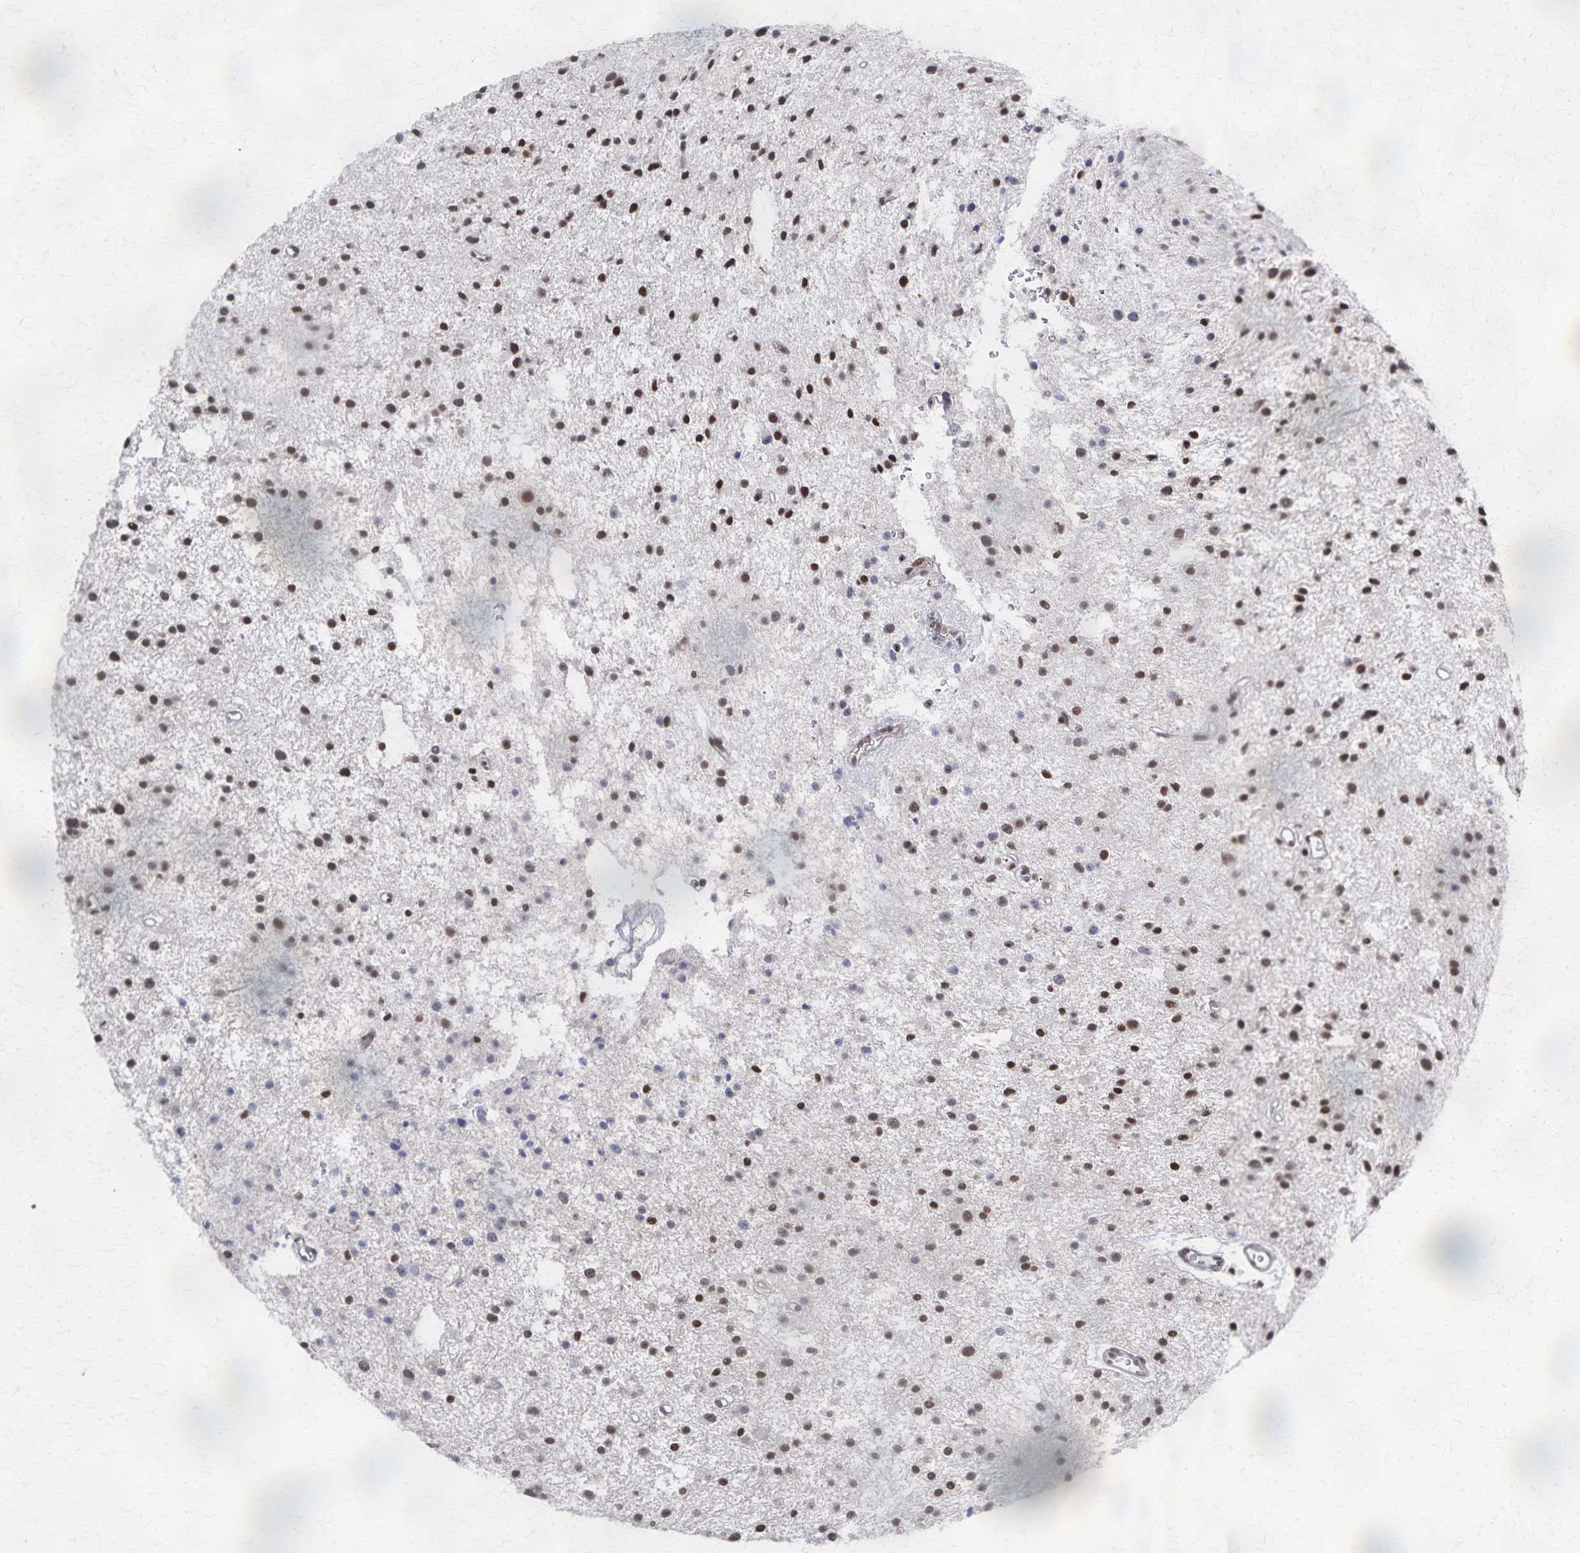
{"staining": {"intensity": "moderate", "quantity": "25%-75%", "location": "nuclear"}, "tissue": "glioma", "cell_type": "Tumor cells", "image_type": "cancer", "snomed": [{"axis": "morphology", "description": "Glioma, malignant, Low grade"}, {"axis": "topography", "description": "Brain"}], "caption": "Approximately 25%-75% of tumor cells in human glioma reveal moderate nuclear protein expression as visualized by brown immunohistochemical staining.", "gene": "GTF2B", "patient": {"sex": "male", "age": 43}}